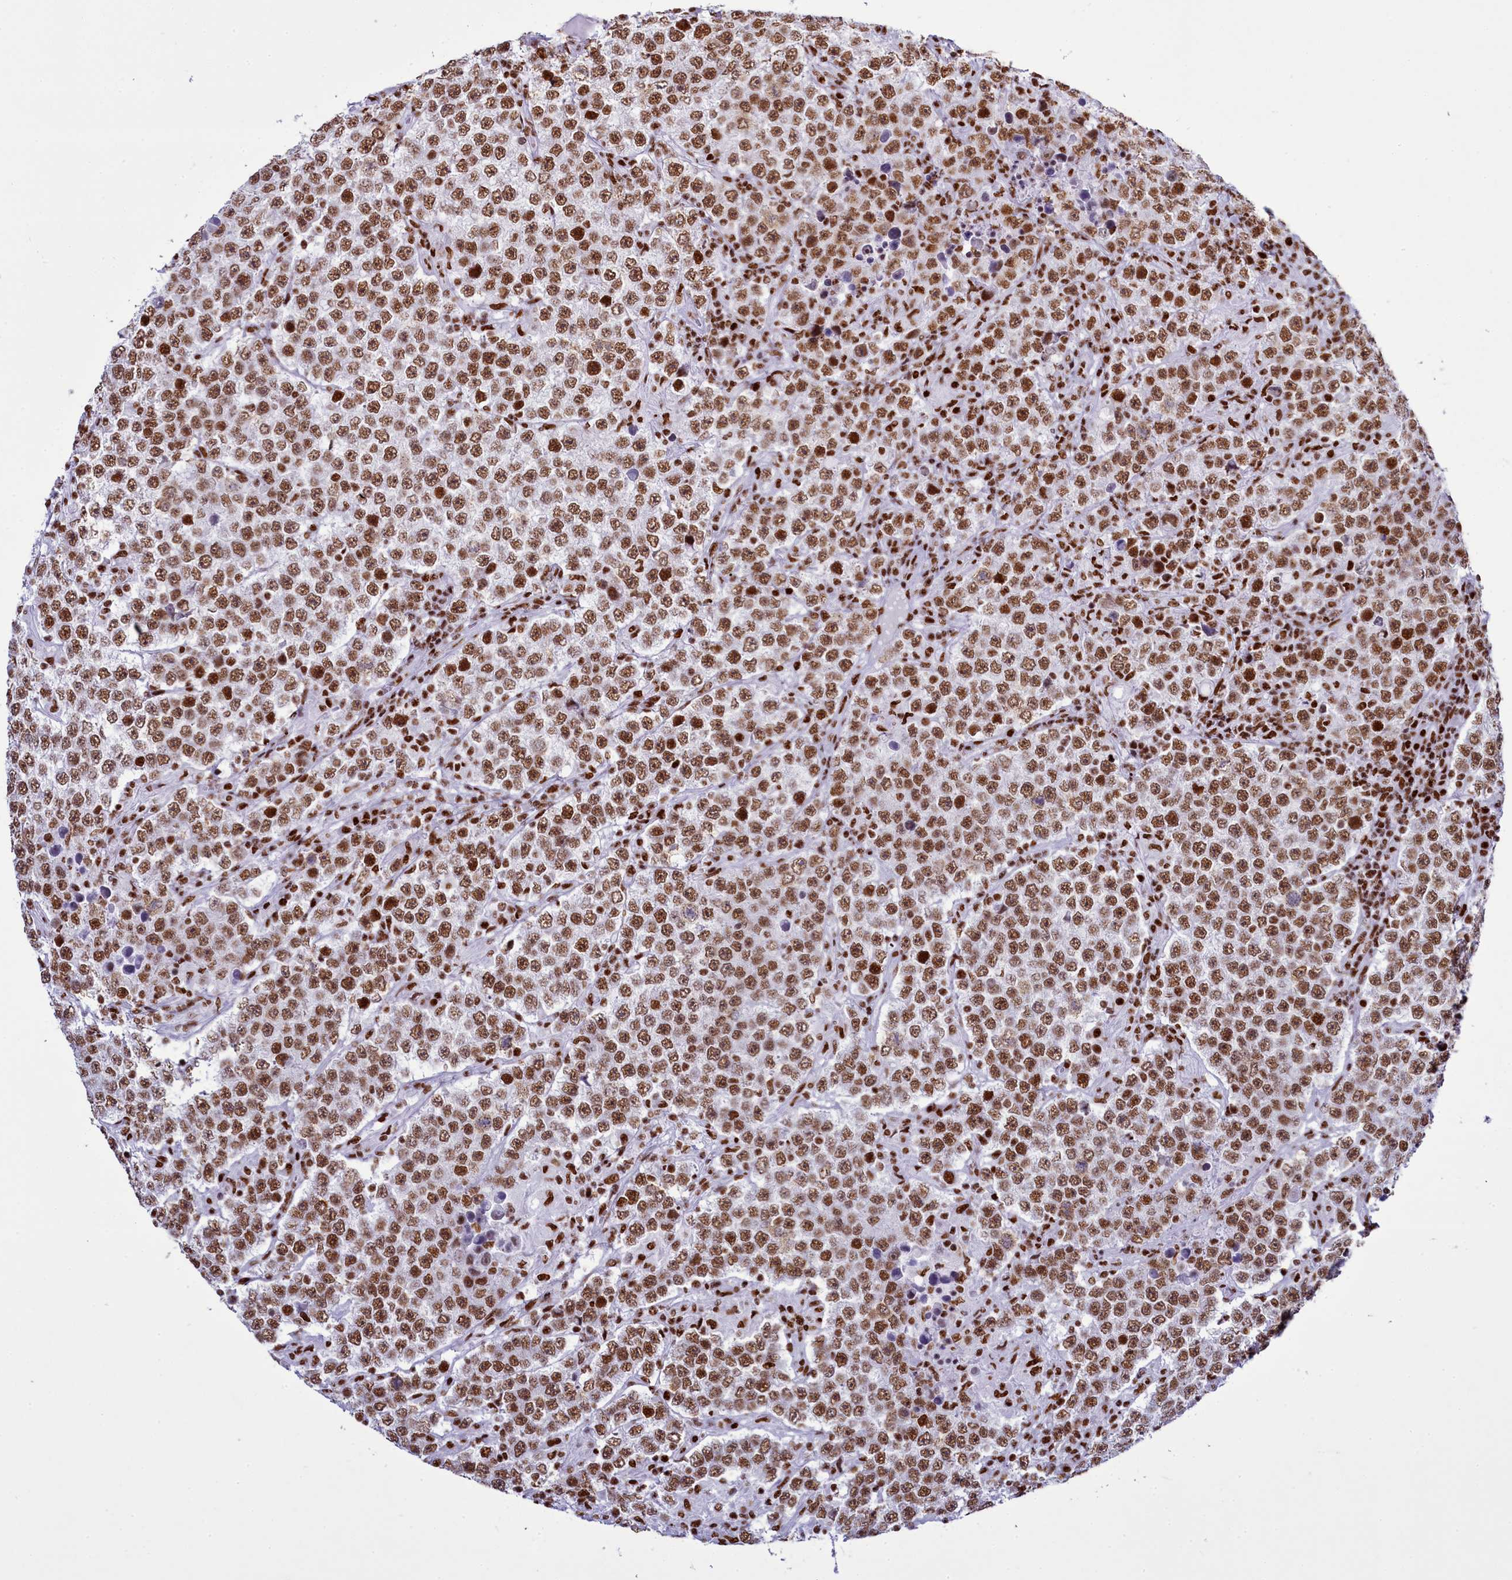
{"staining": {"intensity": "moderate", "quantity": ">75%", "location": "nuclear"}, "tissue": "testis cancer", "cell_type": "Tumor cells", "image_type": "cancer", "snomed": [{"axis": "morphology", "description": "Normal tissue, NOS"}, {"axis": "morphology", "description": "Urothelial carcinoma, High grade"}, {"axis": "morphology", "description": "Seminoma, NOS"}, {"axis": "morphology", "description": "Carcinoma, Embryonal, NOS"}, {"axis": "topography", "description": "Urinary bladder"}, {"axis": "topography", "description": "Testis"}], "caption": "This is a photomicrograph of immunohistochemistry staining of testis cancer, which shows moderate positivity in the nuclear of tumor cells.", "gene": "RALY", "patient": {"sex": "male", "age": 41}}